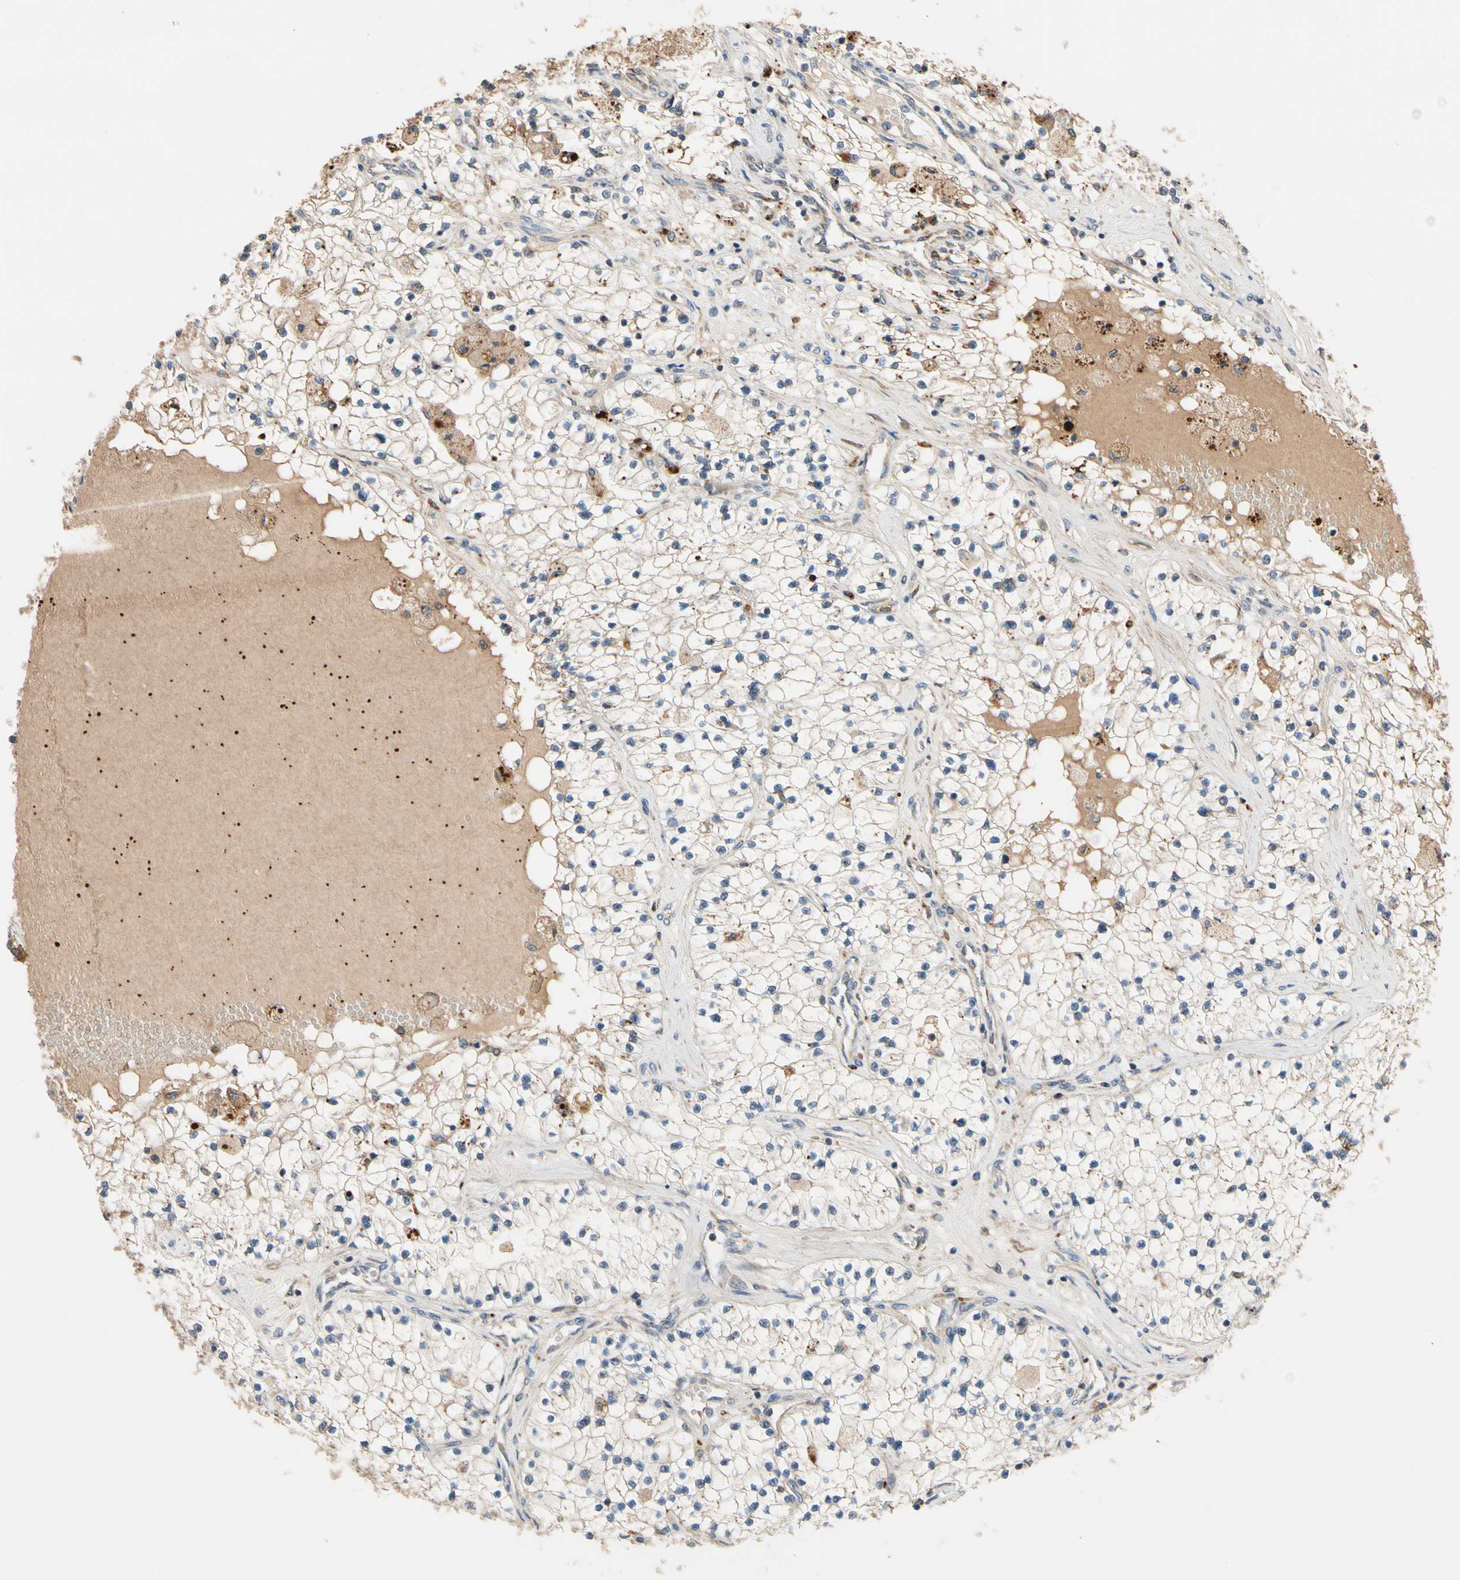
{"staining": {"intensity": "weak", "quantity": "<25%", "location": "cytoplasmic/membranous"}, "tissue": "renal cancer", "cell_type": "Tumor cells", "image_type": "cancer", "snomed": [{"axis": "morphology", "description": "Adenocarcinoma, NOS"}, {"axis": "topography", "description": "Kidney"}], "caption": "High power microscopy histopathology image of an IHC image of renal cancer, revealing no significant positivity in tumor cells. The staining was performed using DAB (3,3'-diaminobenzidine) to visualize the protein expression in brown, while the nuclei were stained in blue with hematoxylin (Magnification: 20x).", "gene": "FGD6", "patient": {"sex": "male", "age": 68}}